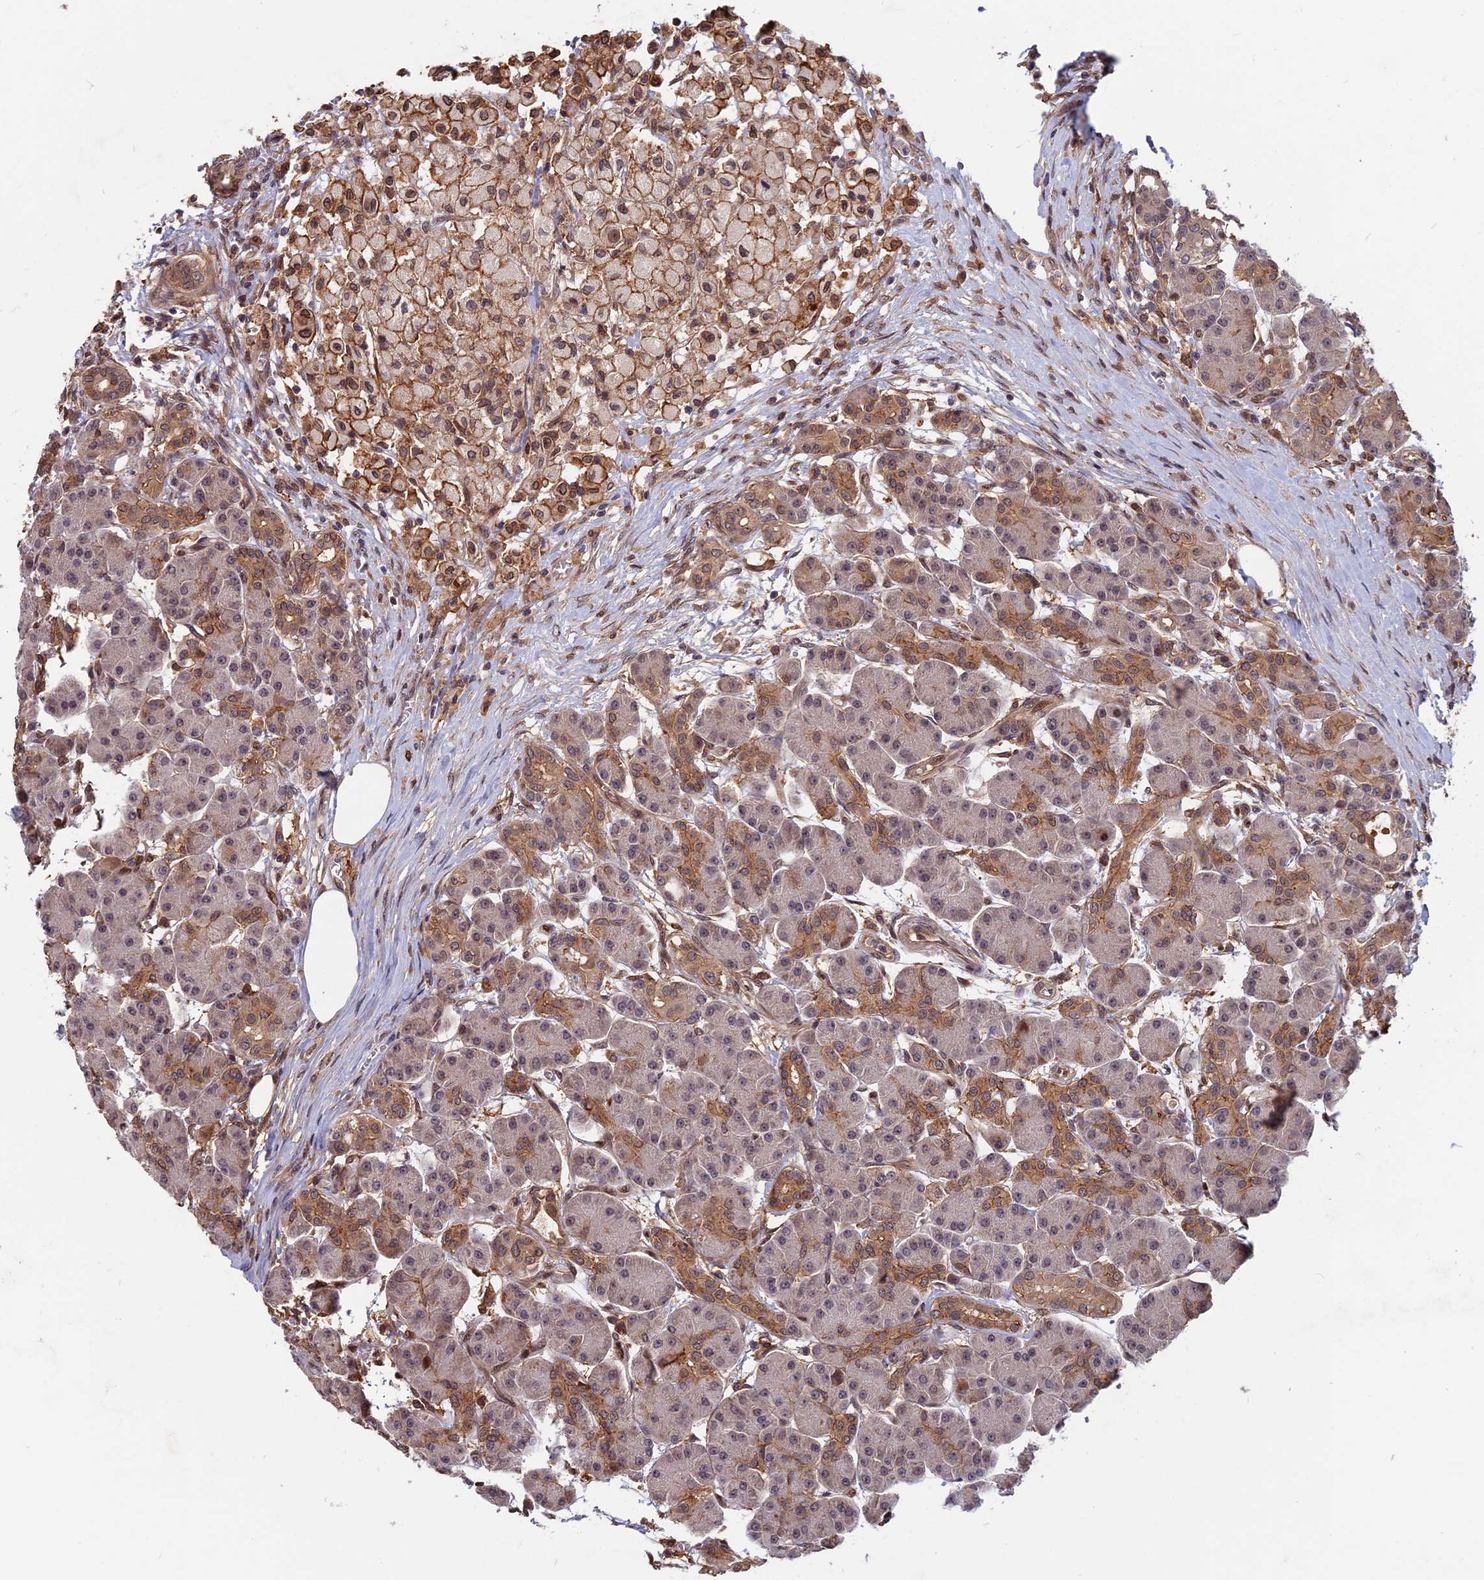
{"staining": {"intensity": "moderate", "quantity": "25%-75%", "location": "cytoplasmic/membranous,nuclear"}, "tissue": "pancreas", "cell_type": "Exocrine glandular cells", "image_type": "normal", "snomed": [{"axis": "morphology", "description": "Normal tissue, NOS"}, {"axis": "topography", "description": "Pancreas"}], "caption": "Protein staining shows moderate cytoplasmic/membranous,nuclear staining in about 25%-75% of exocrine glandular cells in unremarkable pancreas. The staining was performed using DAB, with brown indicating positive protein expression. Nuclei are stained blue with hematoxylin.", "gene": "SPG11", "patient": {"sex": "male", "age": 63}}